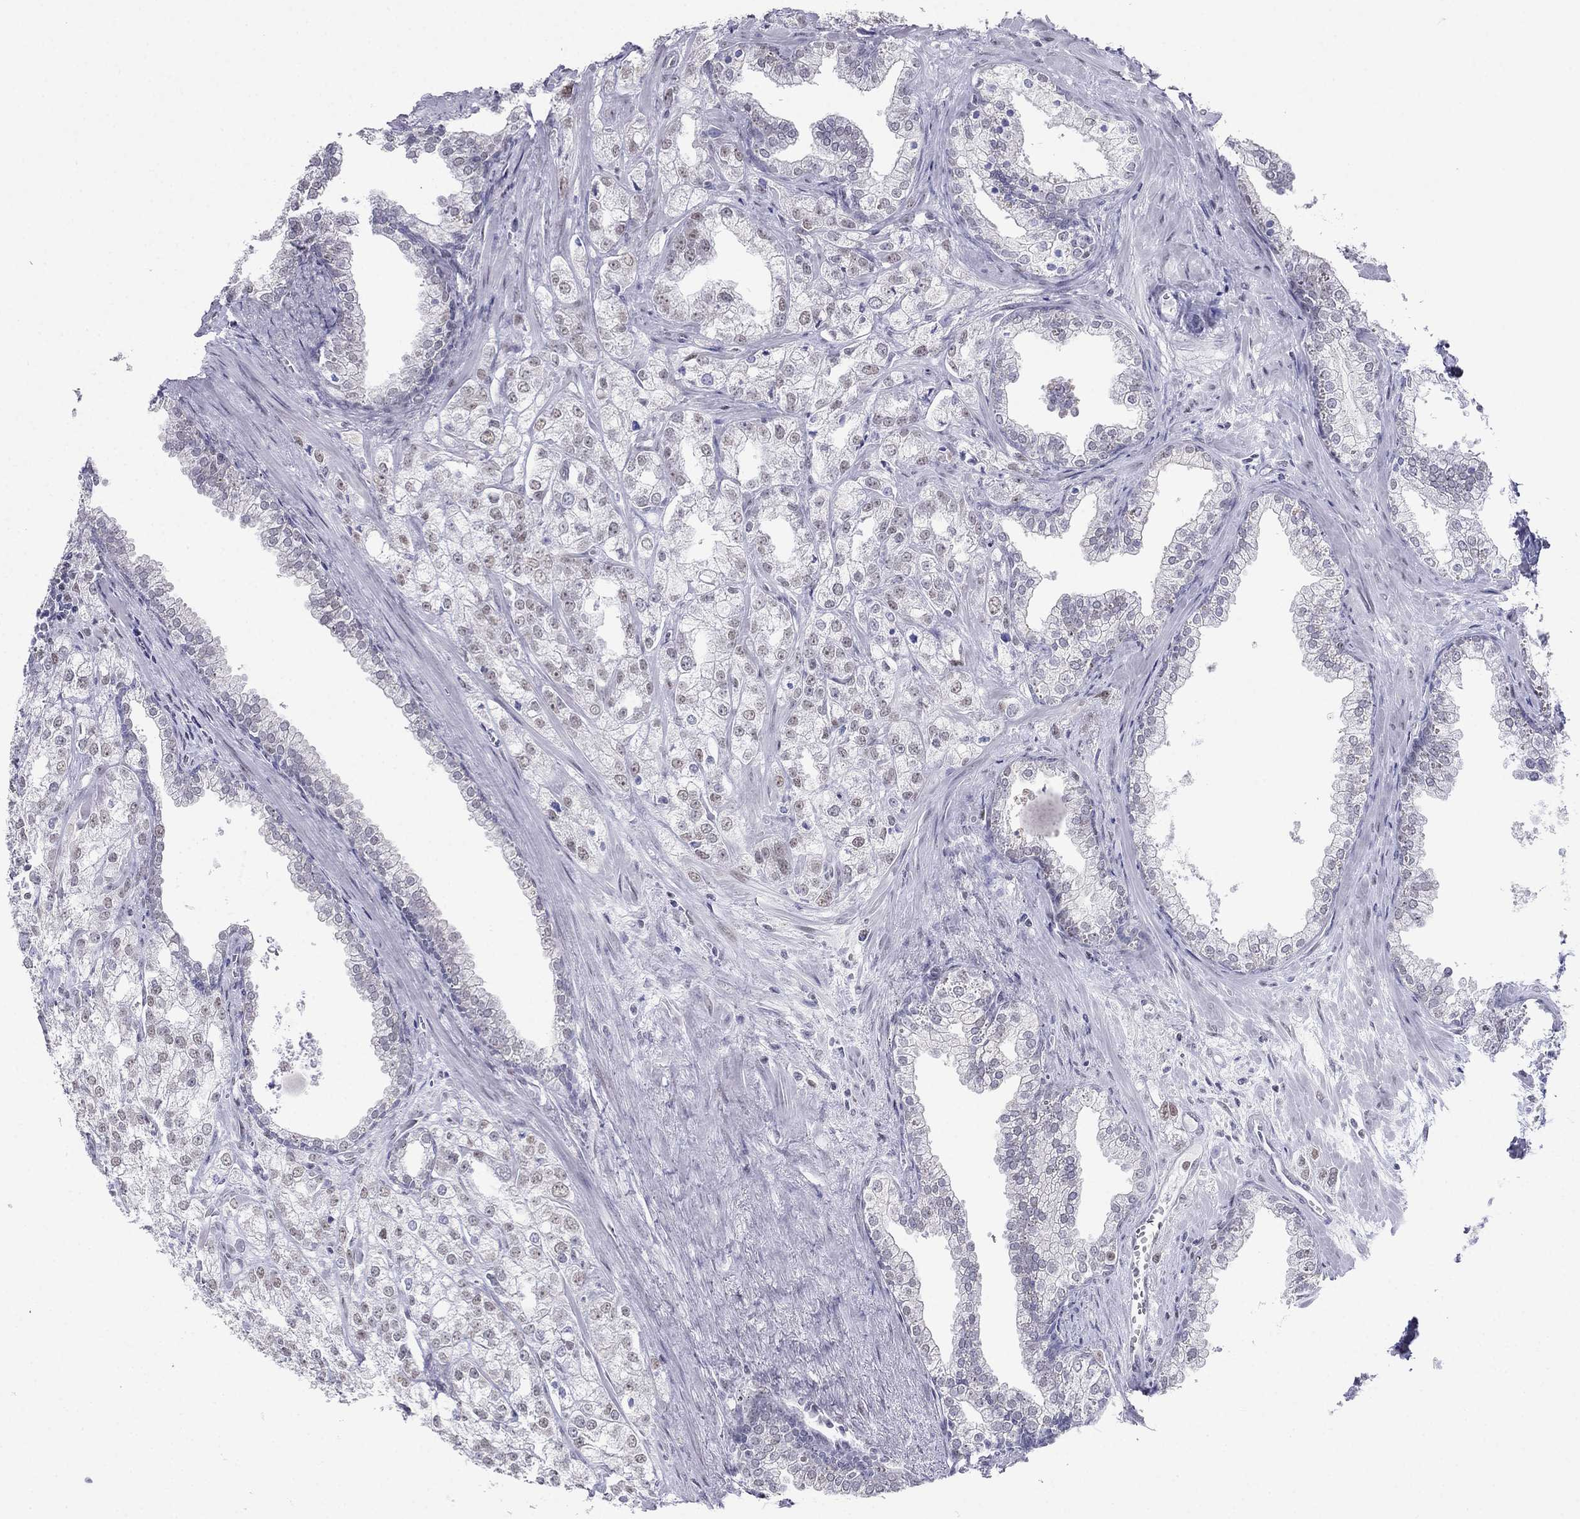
{"staining": {"intensity": "negative", "quantity": "none", "location": "none"}, "tissue": "prostate cancer", "cell_type": "Tumor cells", "image_type": "cancer", "snomed": [{"axis": "morphology", "description": "Adenocarcinoma, NOS"}, {"axis": "topography", "description": "Prostate"}], "caption": "Immunohistochemical staining of human prostate cancer (adenocarcinoma) shows no significant staining in tumor cells. (DAB IHC visualized using brightfield microscopy, high magnification).", "gene": "PPM1G", "patient": {"sex": "male", "age": 70}}